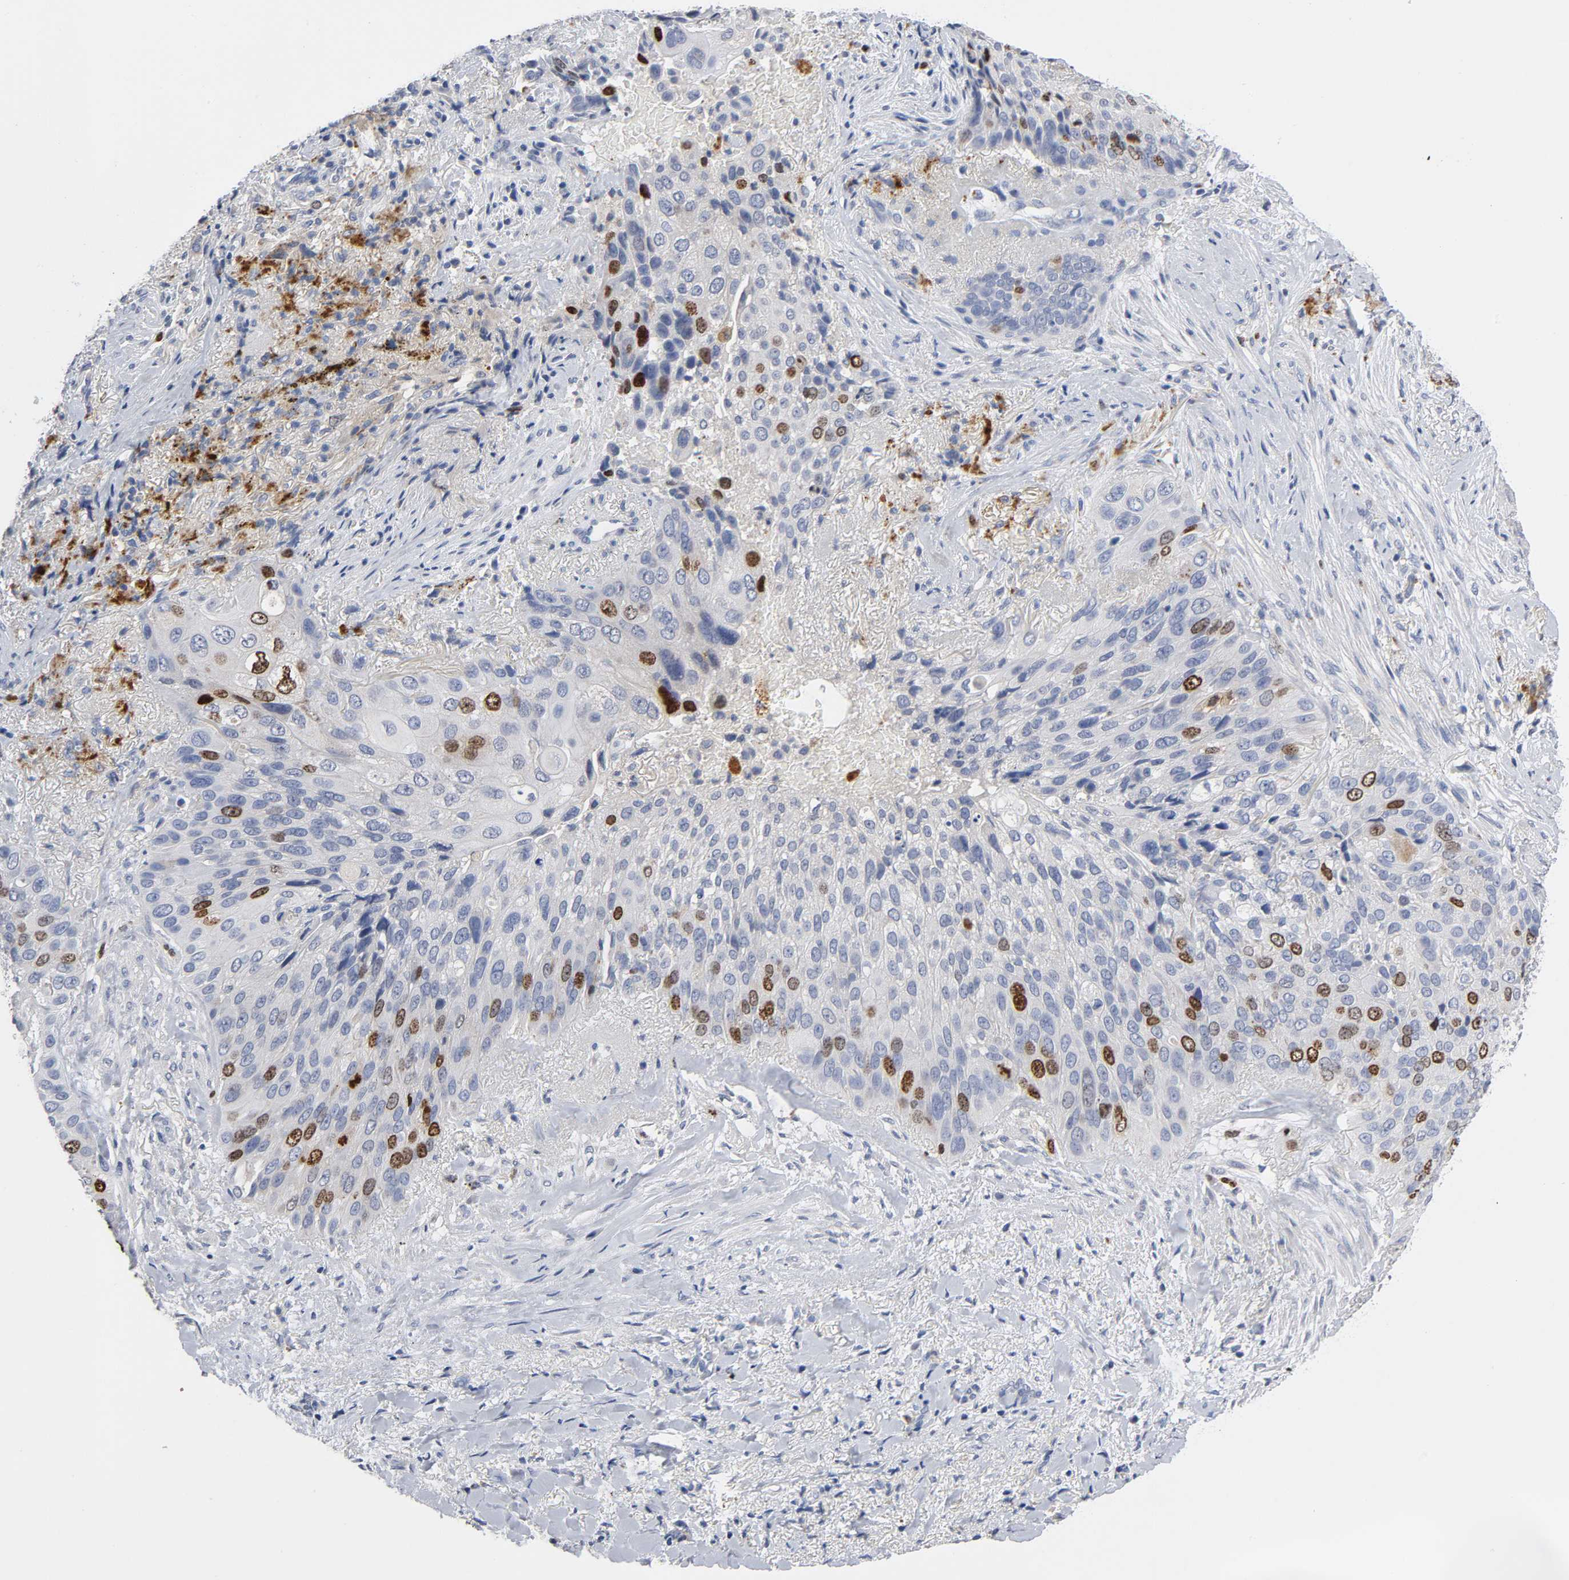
{"staining": {"intensity": "moderate", "quantity": "<25%", "location": "nuclear"}, "tissue": "lung cancer", "cell_type": "Tumor cells", "image_type": "cancer", "snomed": [{"axis": "morphology", "description": "Squamous cell carcinoma, NOS"}, {"axis": "topography", "description": "Lung"}], "caption": "Protein positivity by immunohistochemistry reveals moderate nuclear staining in about <25% of tumor cells in squamous cell carcinoma (lung). Nuclei are stained in blue.", "gene": "BIRC5", "patient": {"sex": "male", "age": 54}}